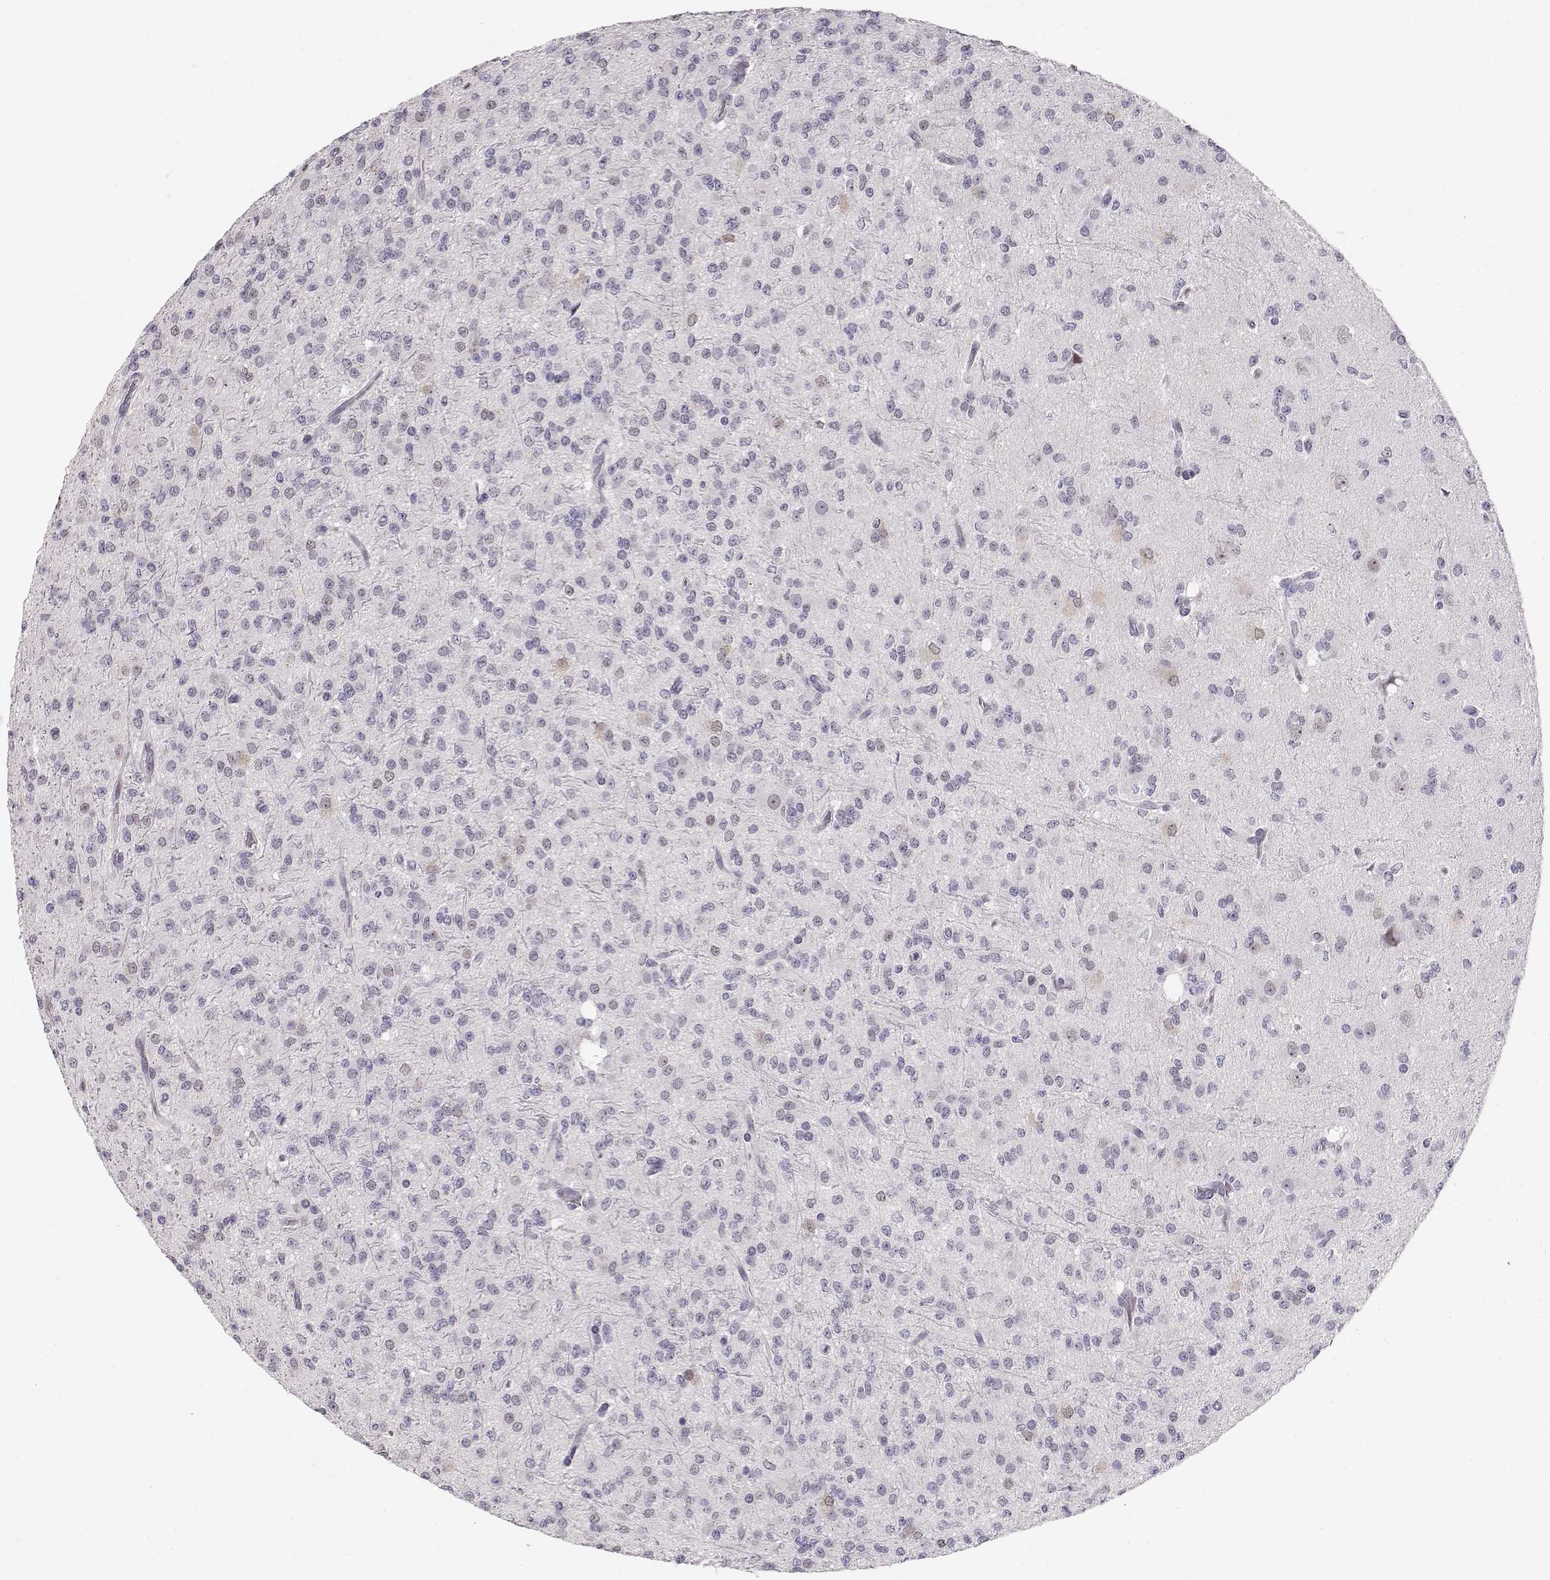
{"staining": {"intensity": "negative", "quantity": "none", "location": "none"}, "tissue": "glioma", "cell_type": "Tumor cells", "image_type": "cancer", "snomed": [{"axis": "morphology", "description": "Glioma, malignant, Low grade"}, {"axis": "topography", "description": "Brain"}], "caption": "Photomicrograph shows no significant protein expression in tumor cells of glioma.", "gene": "TEPP", "patient": {"sex": "male", "age": 27}}